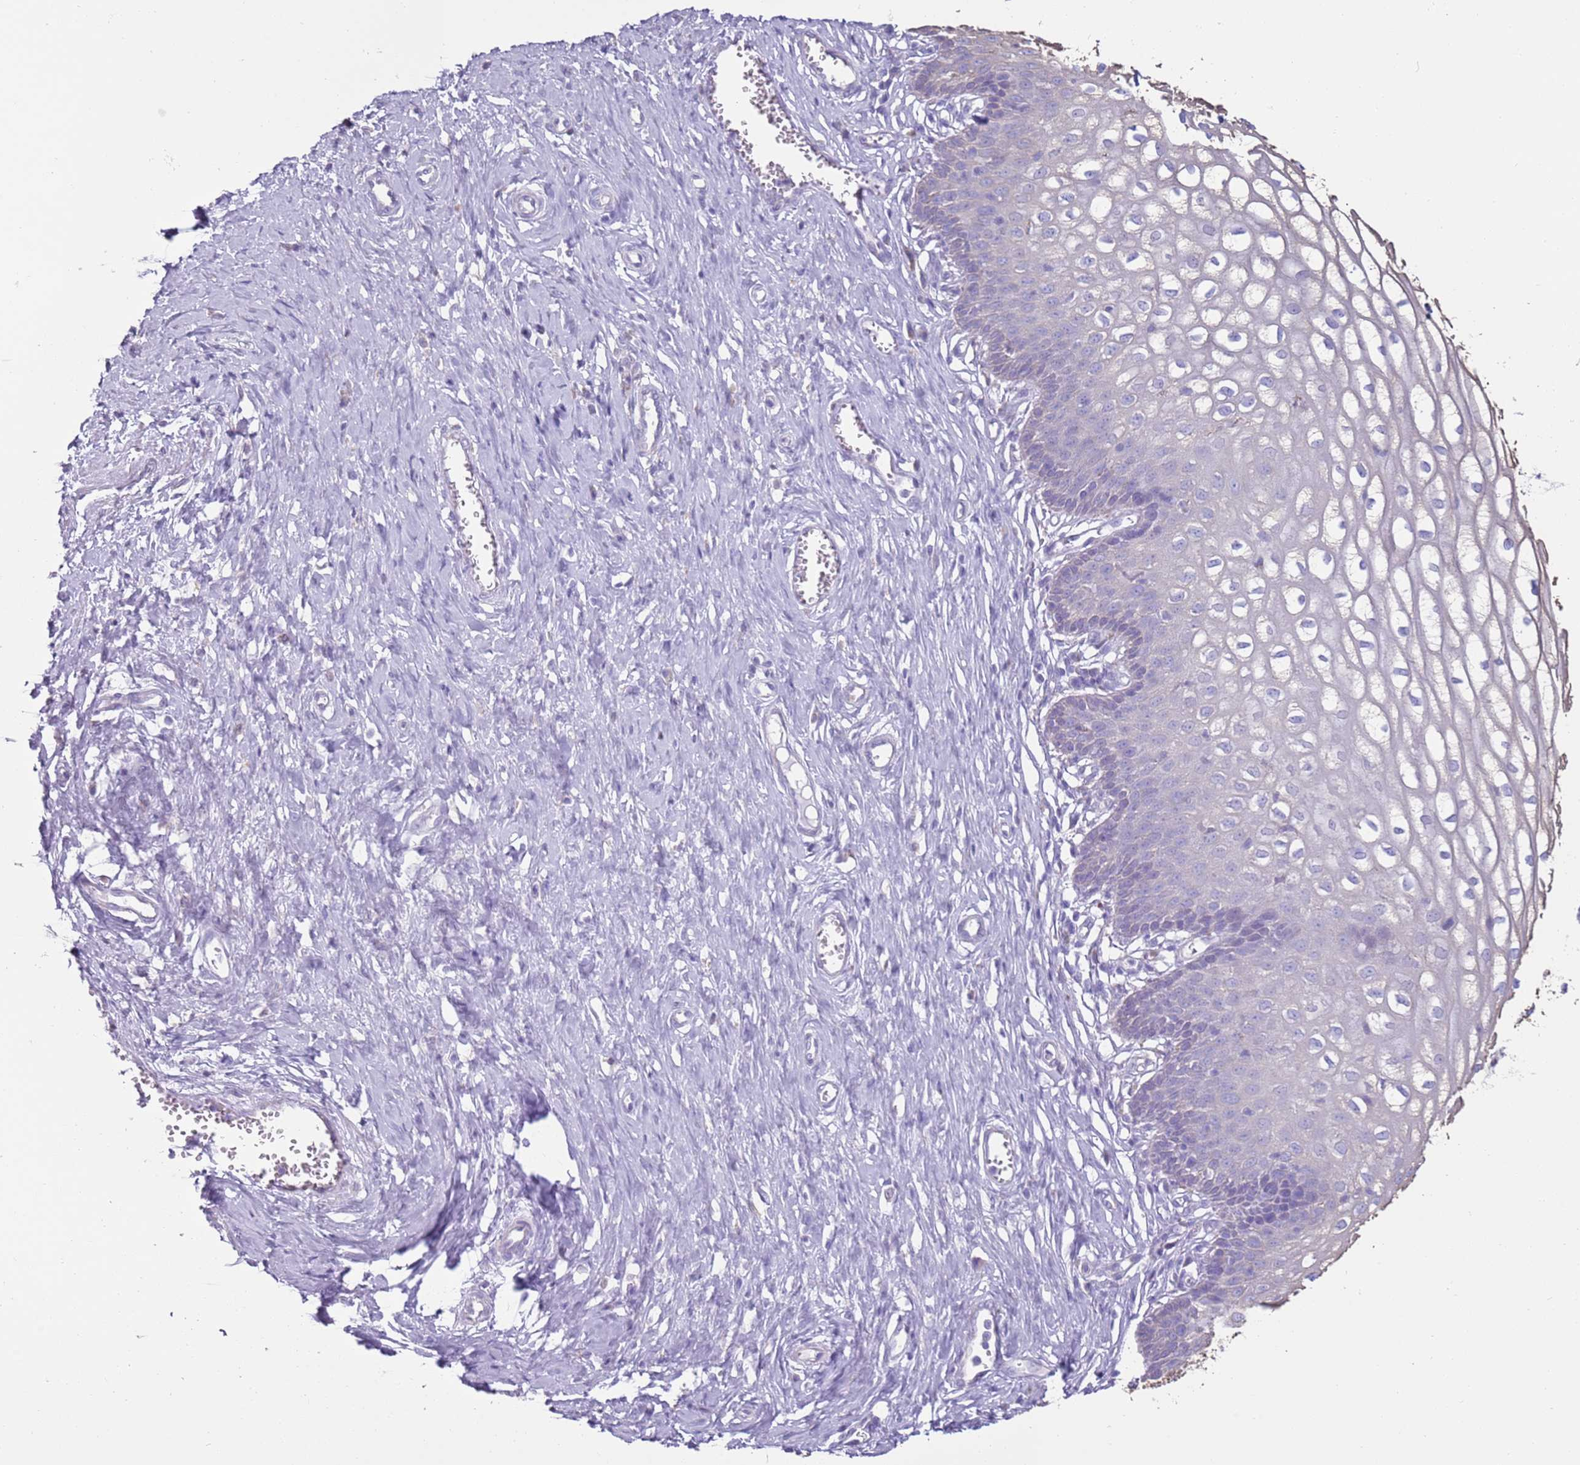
{"staining": {"intensity": "weak", "quantity": "<25%", "location": "cytoplasmic/membranous"}, "tissue": "cervix", "cell_type": "Glandular cells", "image_type": "normal", "snomed": [{"axis": "morphology", "description": "Normal tissue, NOS"}, {"axis": "morphology", "description": "Adenocarcinoma, NOS"}, {"axis": "topography", "description": "Cervix"}], "caption": "An image of human cervix is negative for staining in glandular cells. Brightfield microscopy of immunohistochemistry stained with DAB (3,3'-diaminobenzidine) (brown) and hematoxylin (blue), captured at high magnification.", "gene": "OAF", "patient": {"sex": "female", "age": 29}}